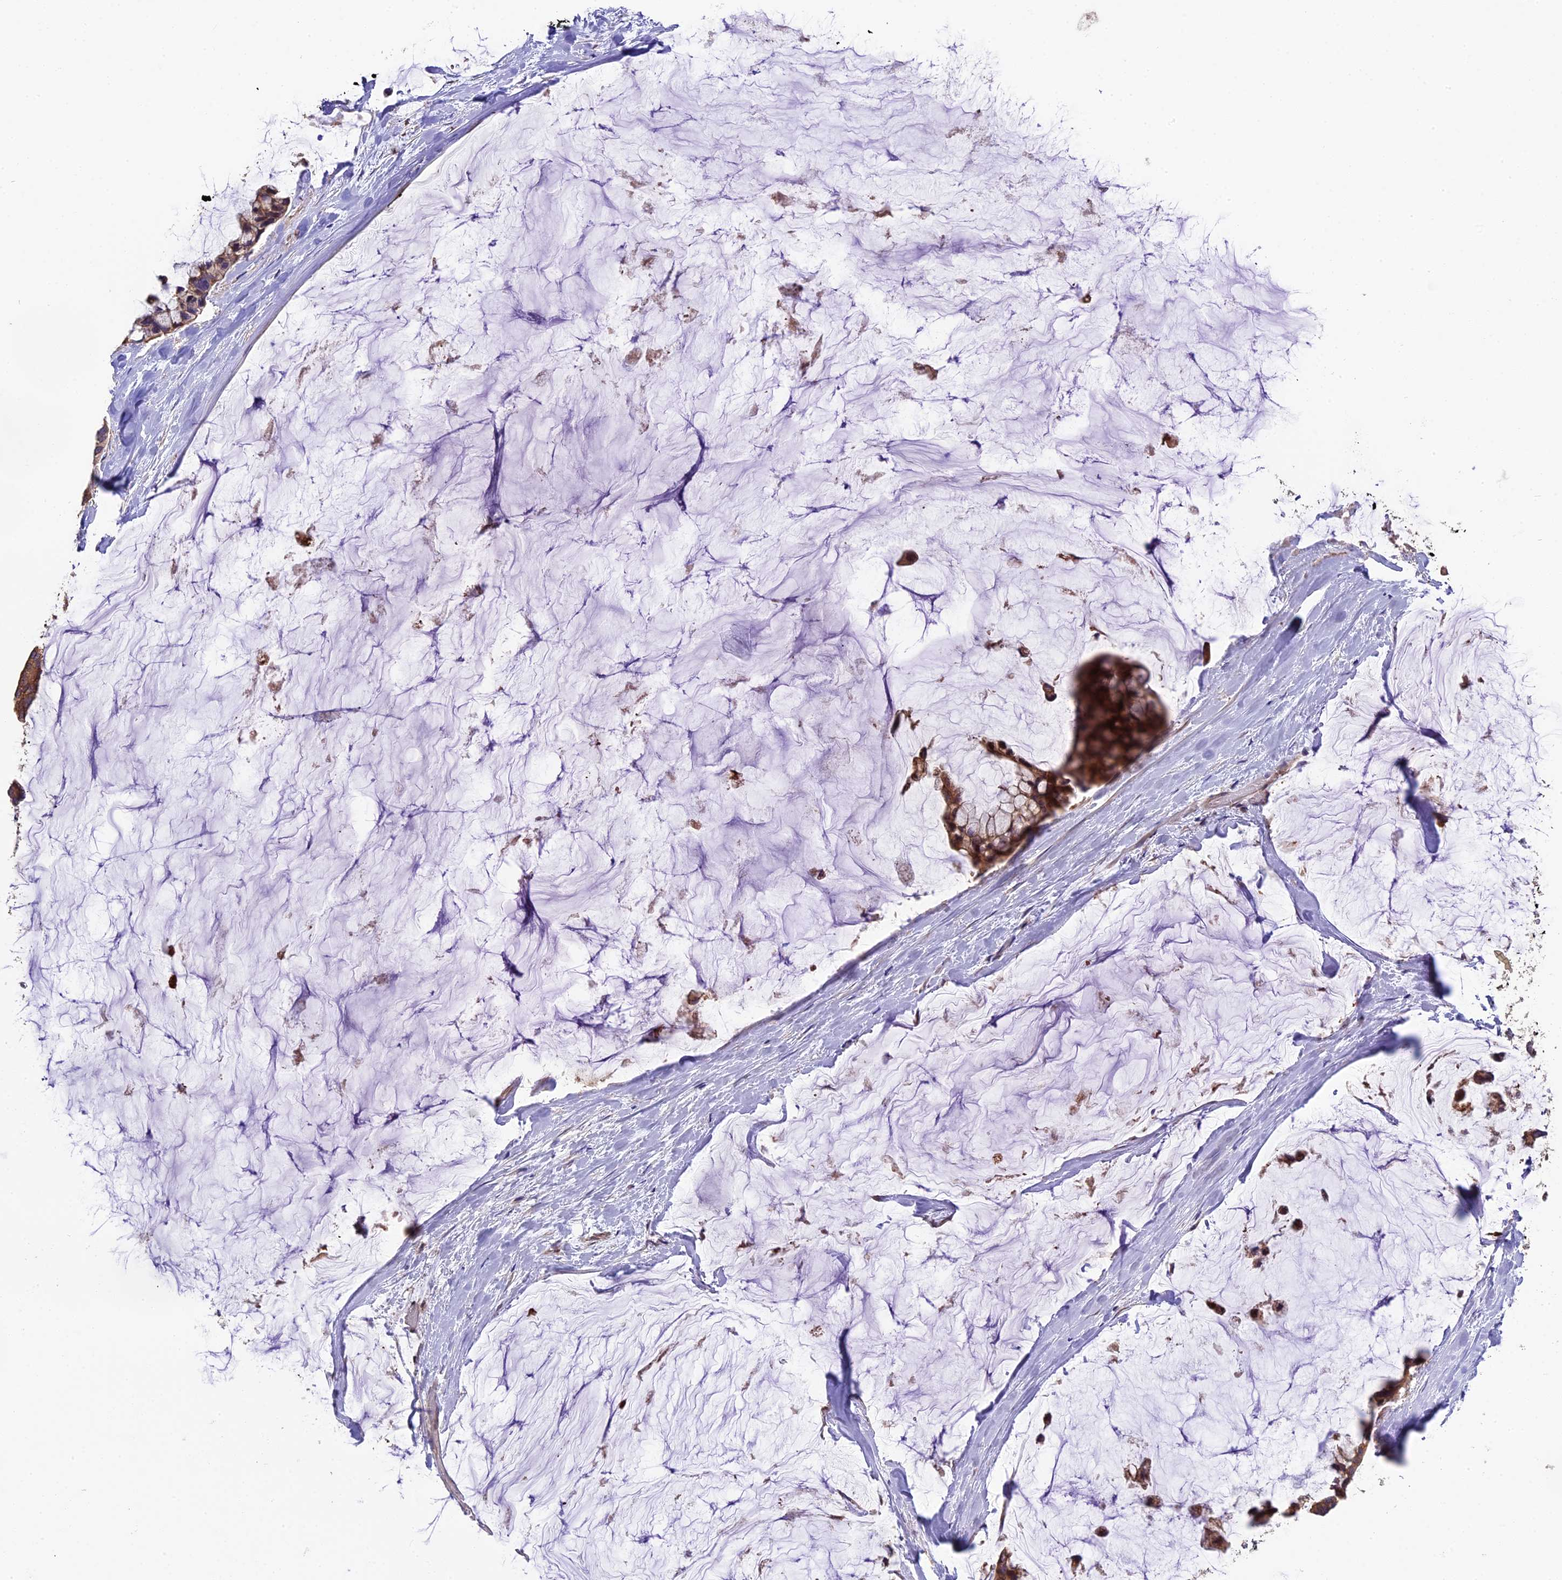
{"staining": {"intensity": "moderate", "quantity": ">75%", "location": "cytoplasmic/membranous"}, "tissue": "ovarian cancer", "cell_type": "Tumor cells", "image_type": "cancer", "snomed": [{"axis": "morphology", "description": "Cystadenocarcinoma, mucinous, NOS"}, {"axis": "topography", "description": "Ovary"}], "caption": "Protein positivity by immunohistochemistry (IHC) shows moderate cytoplasmic/membranous expression in approximately >75% of tumor cells in ovarian cancer. (IHC, brightfield microscopy, high magnification).", "gene": "ABCC10", "patient": {"sex": "female", "age": 39}}